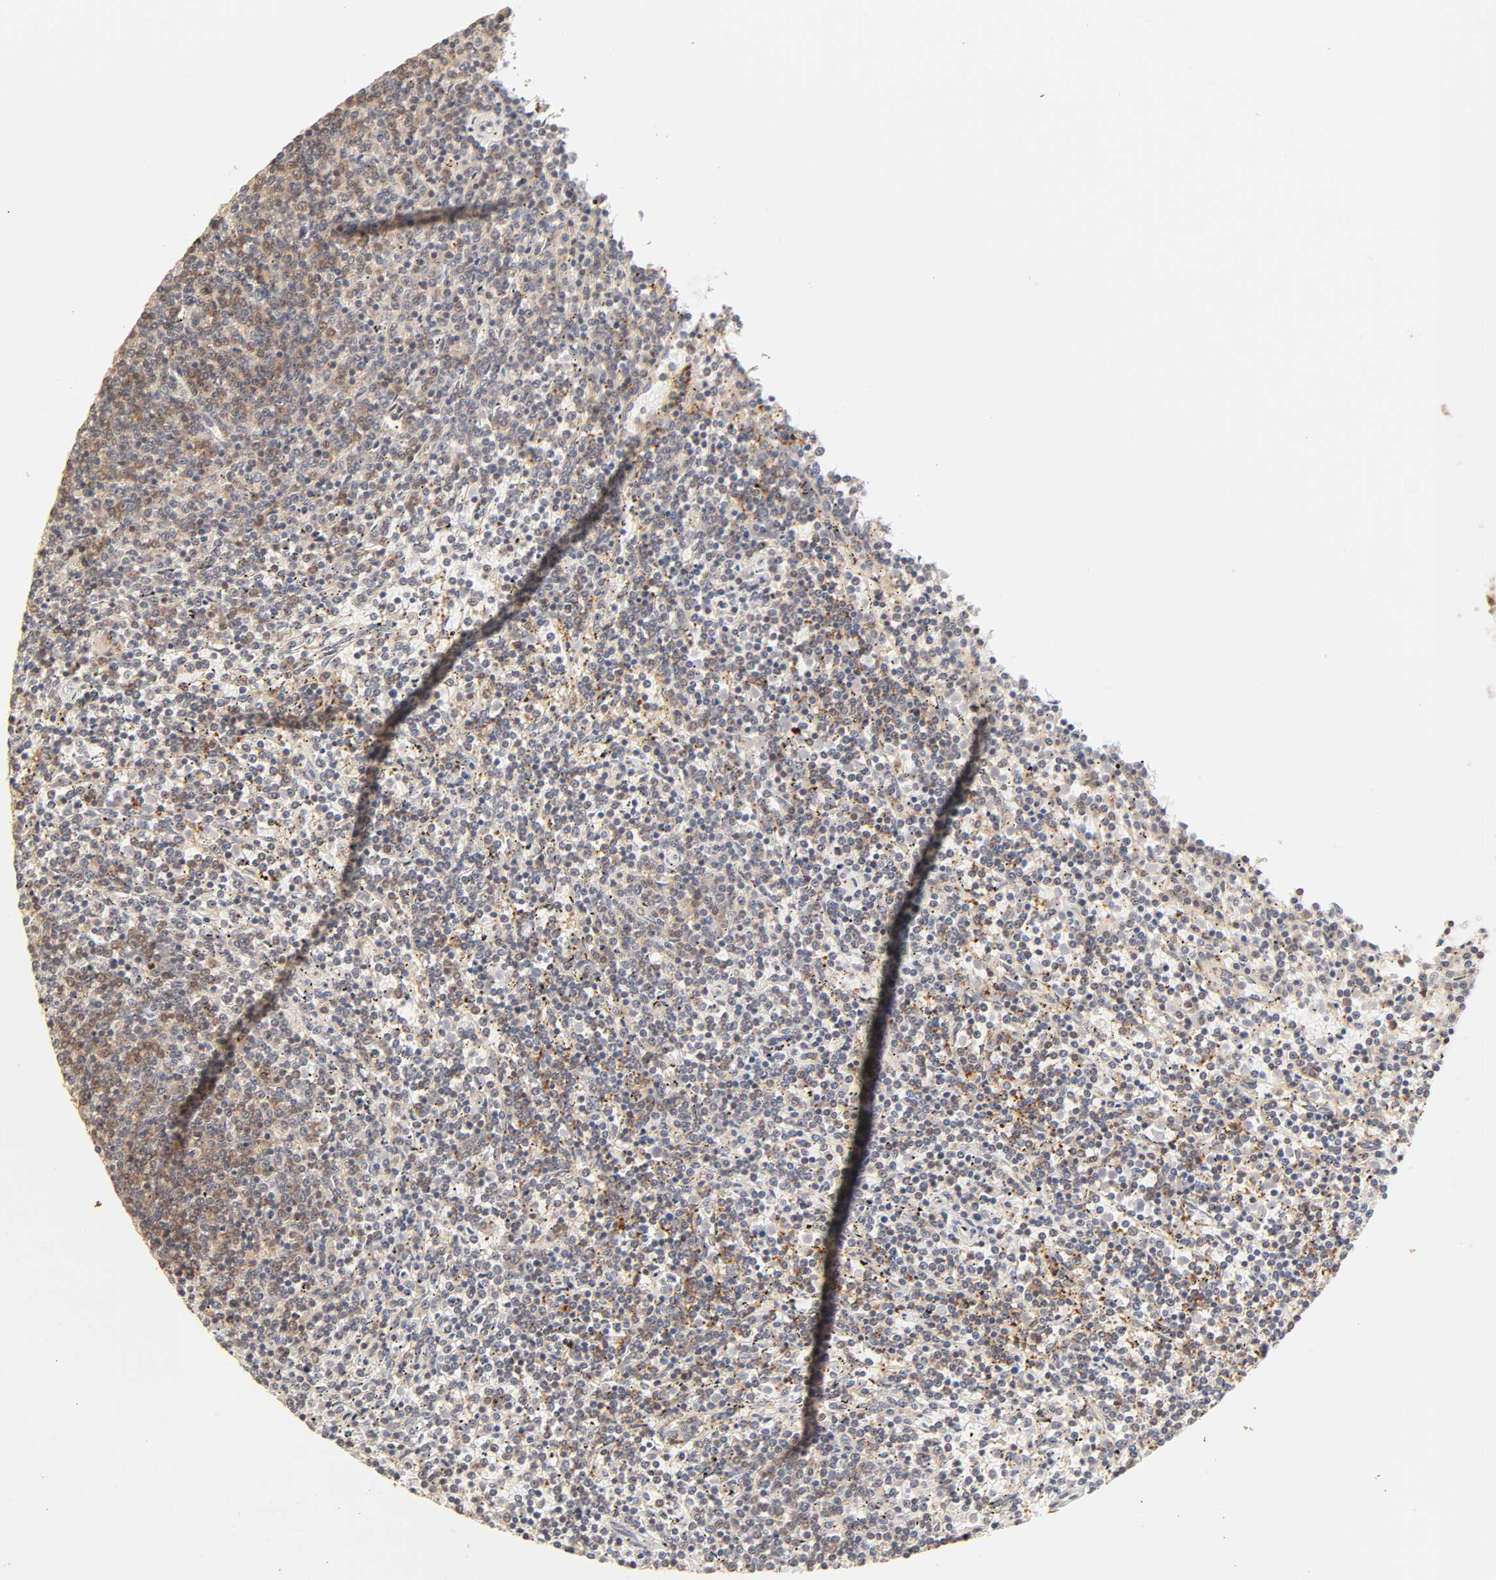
{"staining": {"intensity": "moderate", "quantity": "25%-75%", "location": "cytoplasmic/membranous"}, "tissue": "lymphoma", "cell_type": "Tumor cells", "image_type": "cancer", "snomed": [{"axis": "morphology", "description": "Malignant lymphoma, non-Hodgkin's type, Low grade"}, {"axis": "topography", "description": "Spleen"}], "caption": "Immunohistochemical staining of human low-grade malignant lymphoma, non-Hodgkin's type demonstrates moderate cytoplasmic/membranous protein staining in approximately 25%-75% of tumor cells.", "gene": "EPS8", "patient": {"sex": "female", "age": 50}}